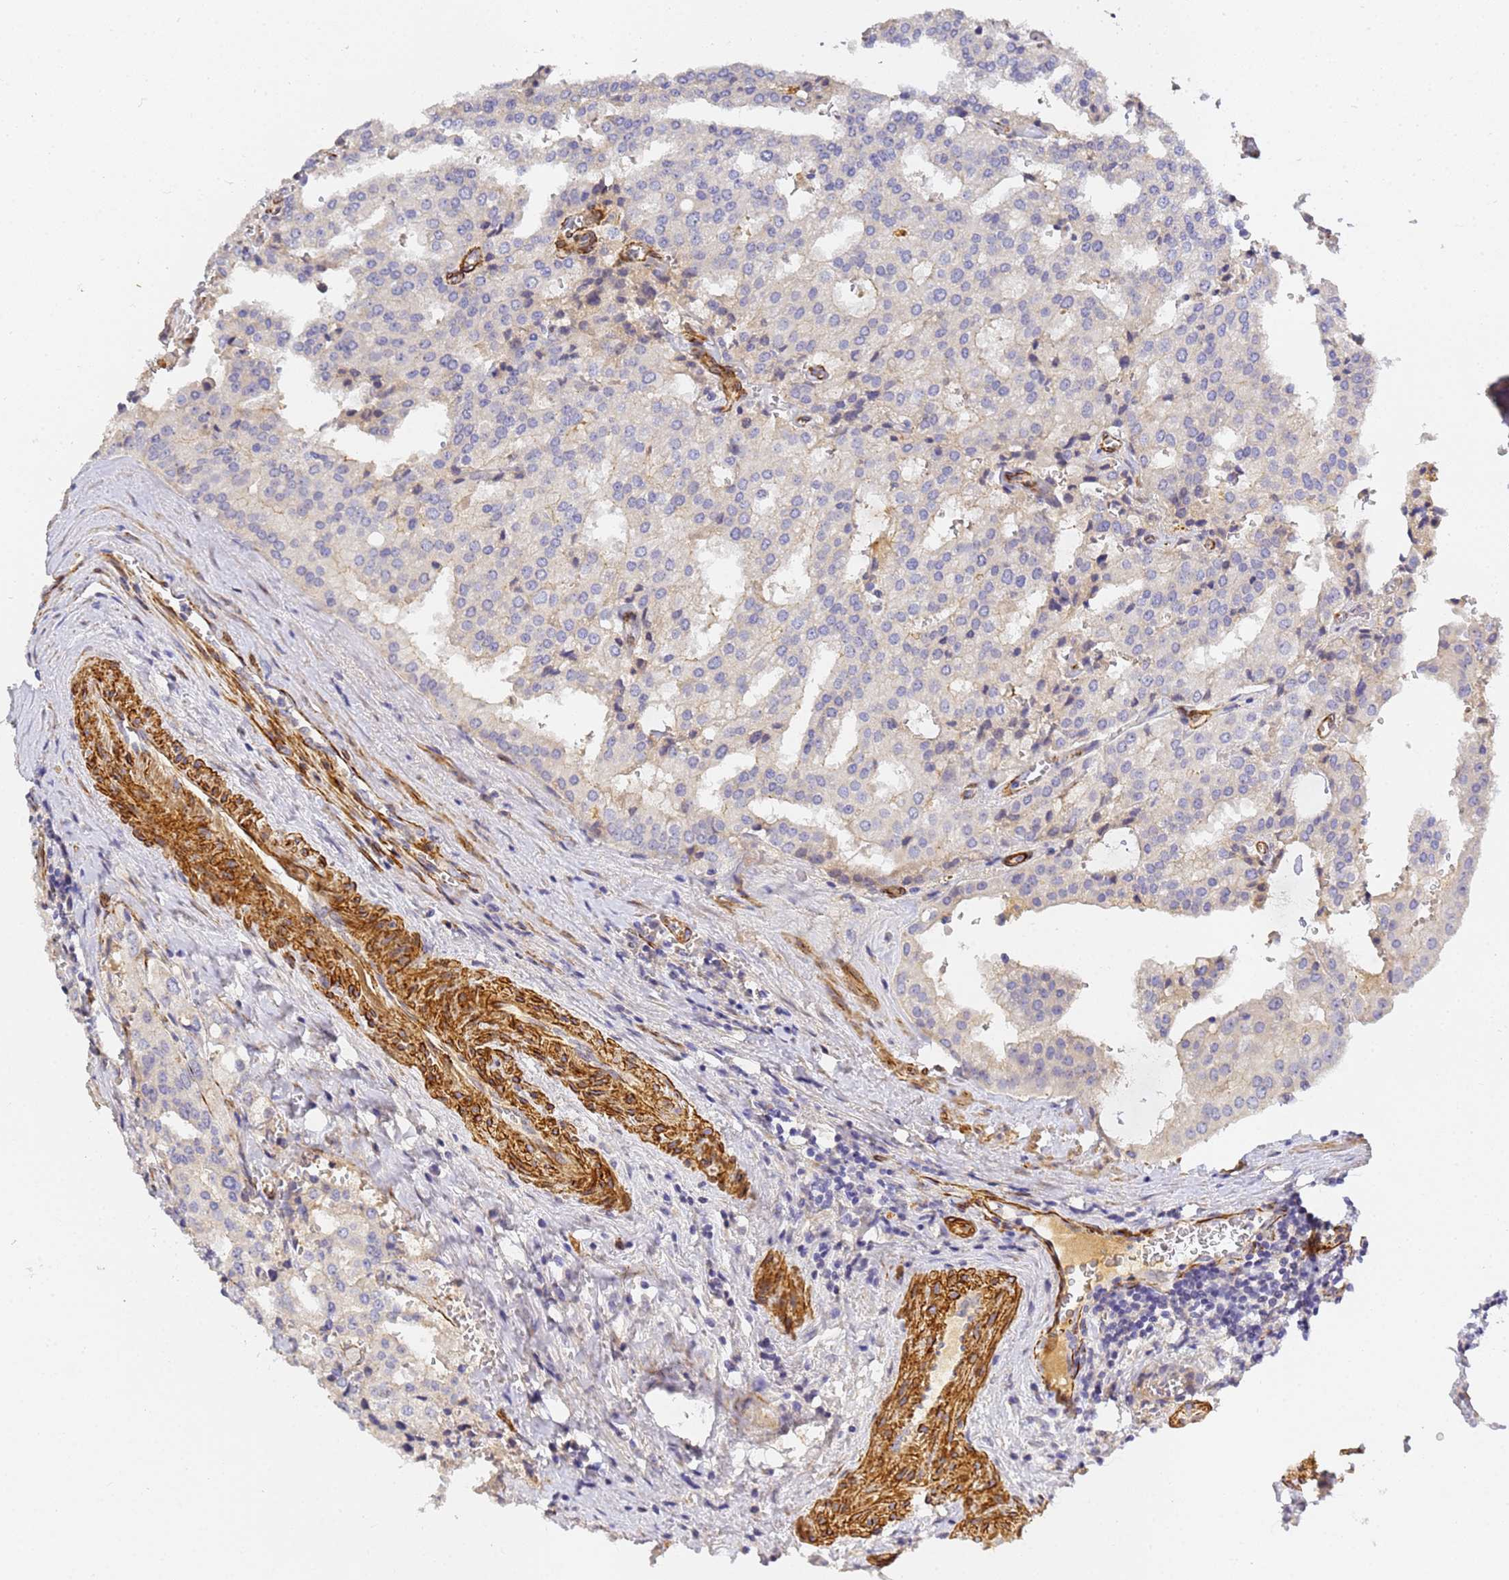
{"staining": {"intensity": "negative", "quantity": "none", "location": "none"}, "tissue": "prostate cancer", "cell_type": "Tumor cells", "image_type": "cancer", "snomed": [{"axis": "morphology", "description": "Adenocarcinoma, High grade"}, {"axis": "topography", "description": "Prostate"}], "caption": "Tumor cells are negative for brown protein staining in prostate adenocarcinoma (high-grade).", "gene": "CFH", "patient": {"sex": "male", "age": 68}}